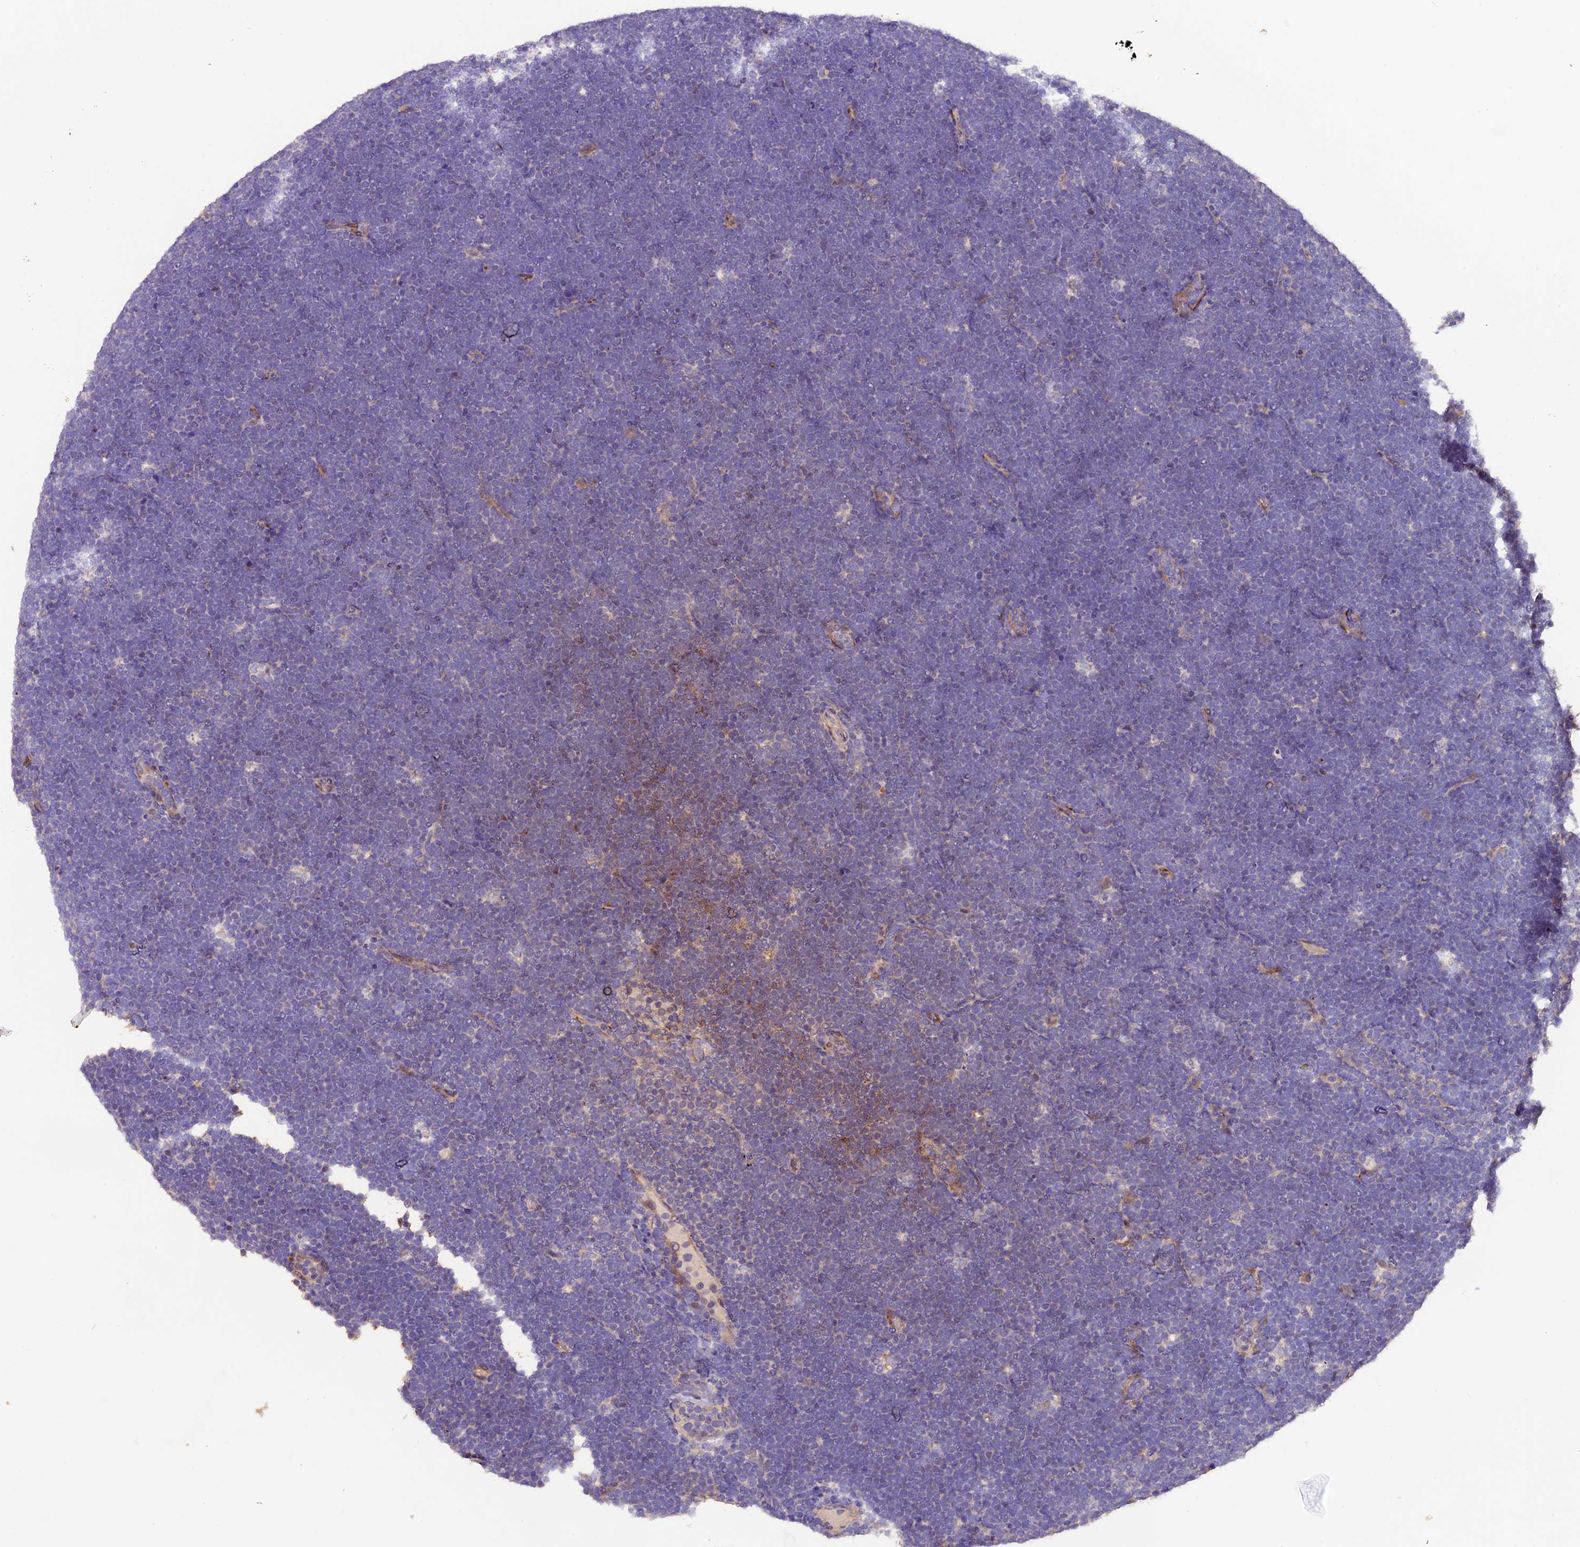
{"staining": {"intensity": "negative", "quantity": "none", "location": "none"}, "tissue": "lymphoma", "cell_type": "Tumor cells", "image_type": "cancer", "snomed": [{"axis": "morphology", "description": "Malignant lymphoma, non-Hodgkin's type, High grade"}, {"axis": "topography", "description": "Lymph node"}], "caption": "Immunohistochemical staining of malignant lymphoma, non-Hodgkin's type (high-grade) demonstrates no significant expression in tumor cells.", "gene": "NCK2", "patient": {"sex": "male", "age": 13}}